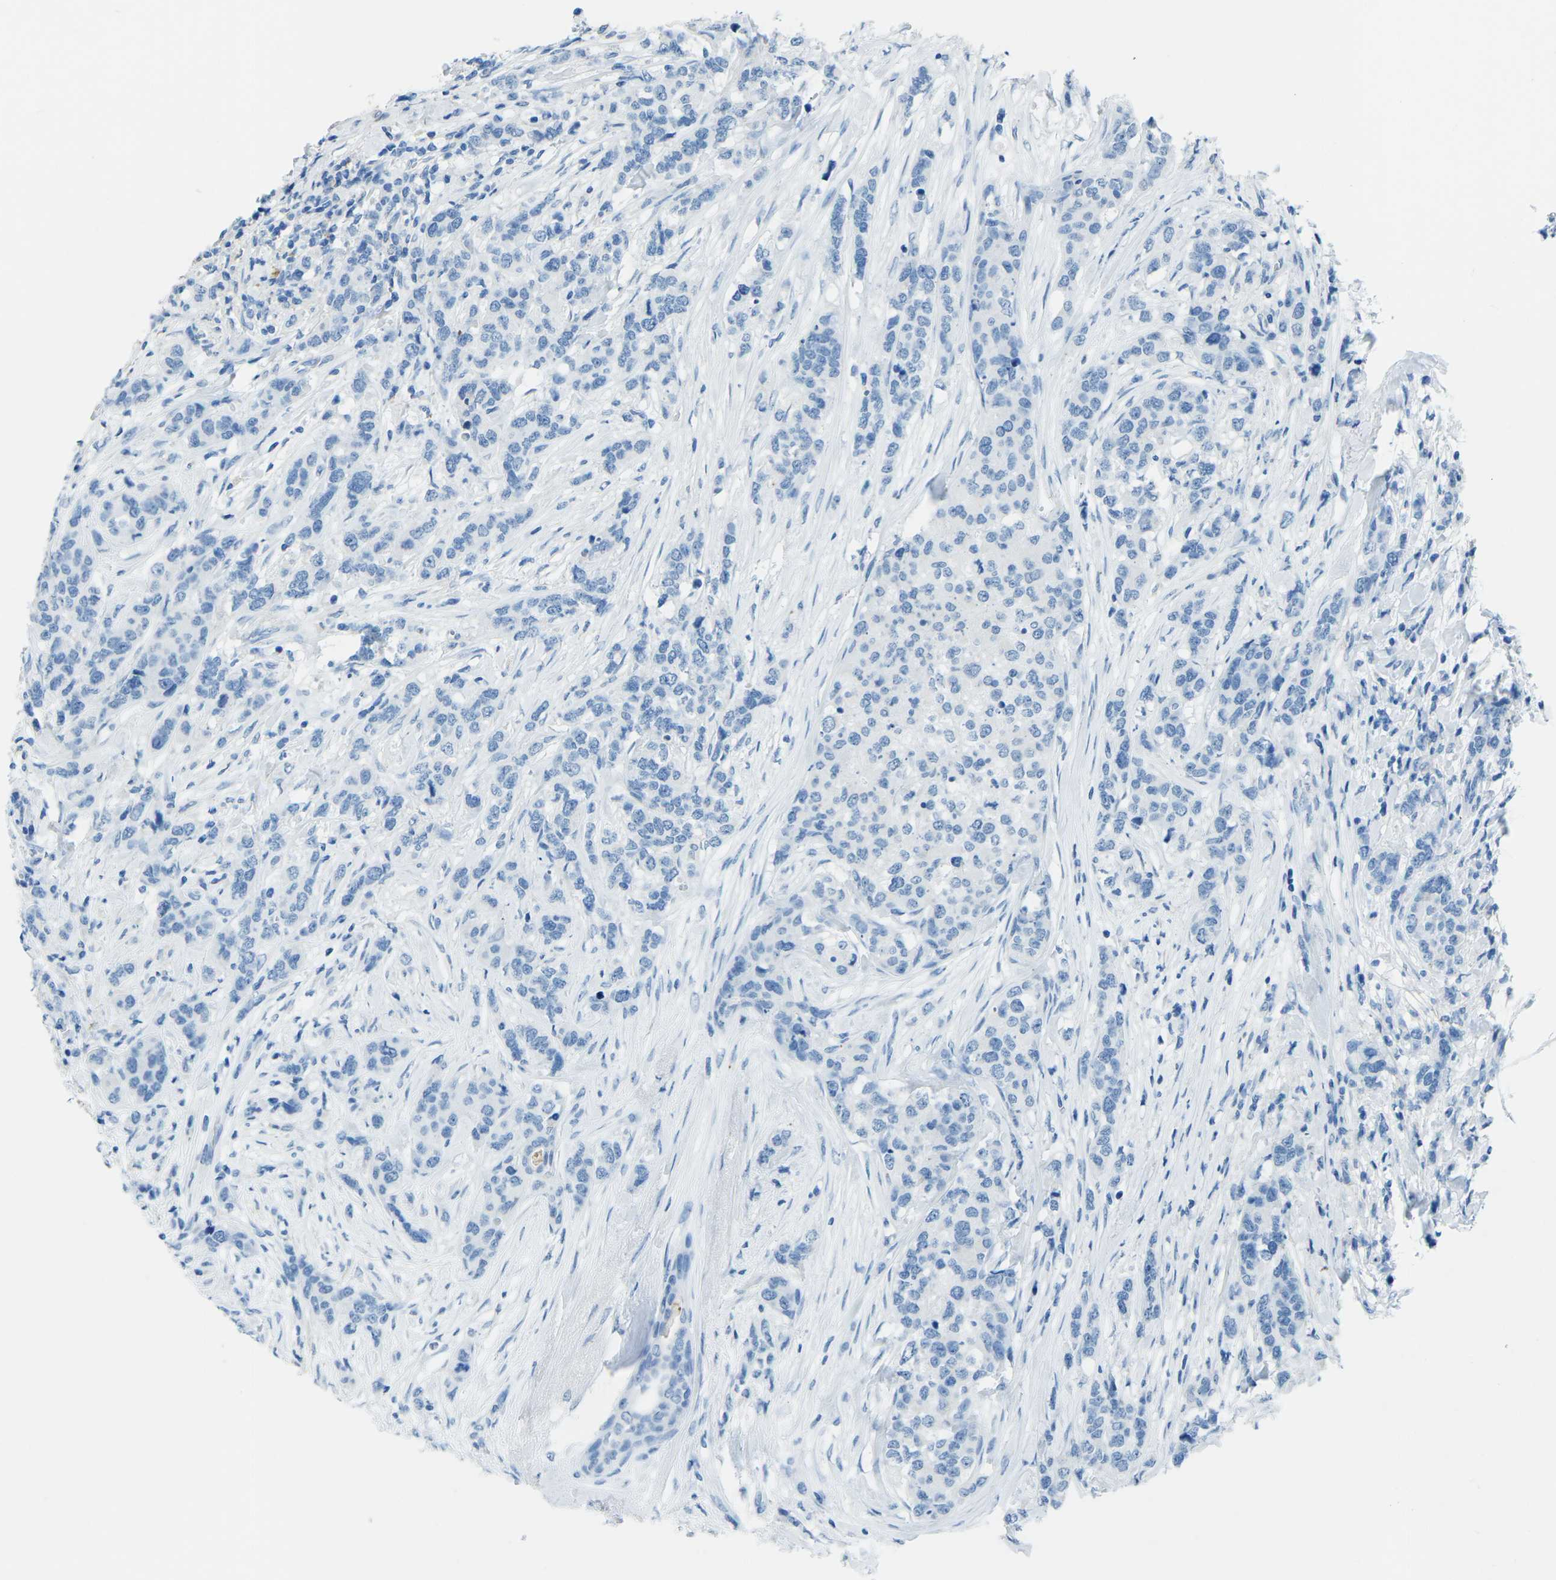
{"staining": {"intensity": "negative", "quantity": "none", "location": "none"}, "tissue": "breast cancer", "cell_type": "Tumor cells", "image_type": "cancer", "snomed": [{"axis": "morphology", "description": "Lobular carcinoma"}, {"axis": "topography", "description": "Breast"}], "caption": "DAB immunohistochemical staining of breast lobular carcinoma shows no significant staining in tumor cells.", "gene": "MYH8", "patient": {"sex": "female", "age": 59}}